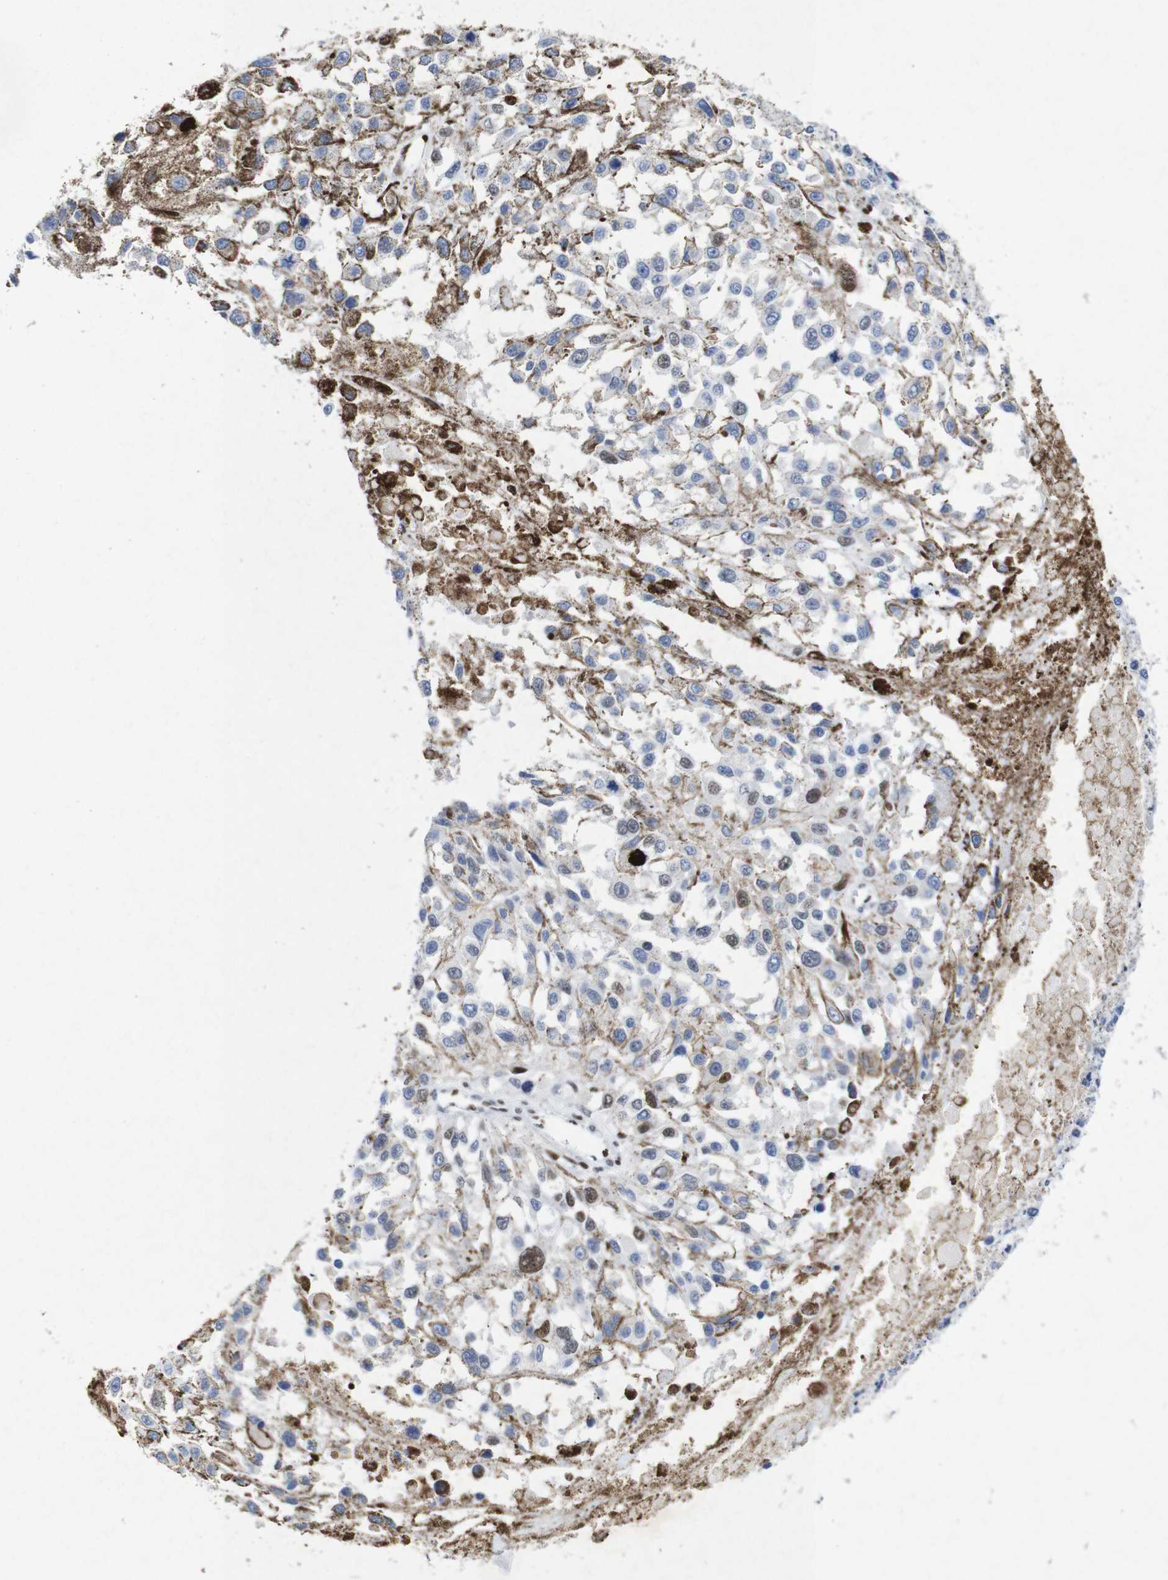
{"staining": {"intensity": "negative", "quantity": "none", "location": "none"}, "tissue": "melanoma", "cell_type": "Tumor cells", "image_type": "cancer", "snomed": [{"axis": "morphology", "description": "Malignant melanoma, Metastatic site"}, {"axis": "topography", "description": "Lymph node"}], "caption": "The photomicrograph exhibits no significant staining in tumor cells of melanoma.", "gene": "FOSL2", "patient": {"sex": "male", "age": 59}}